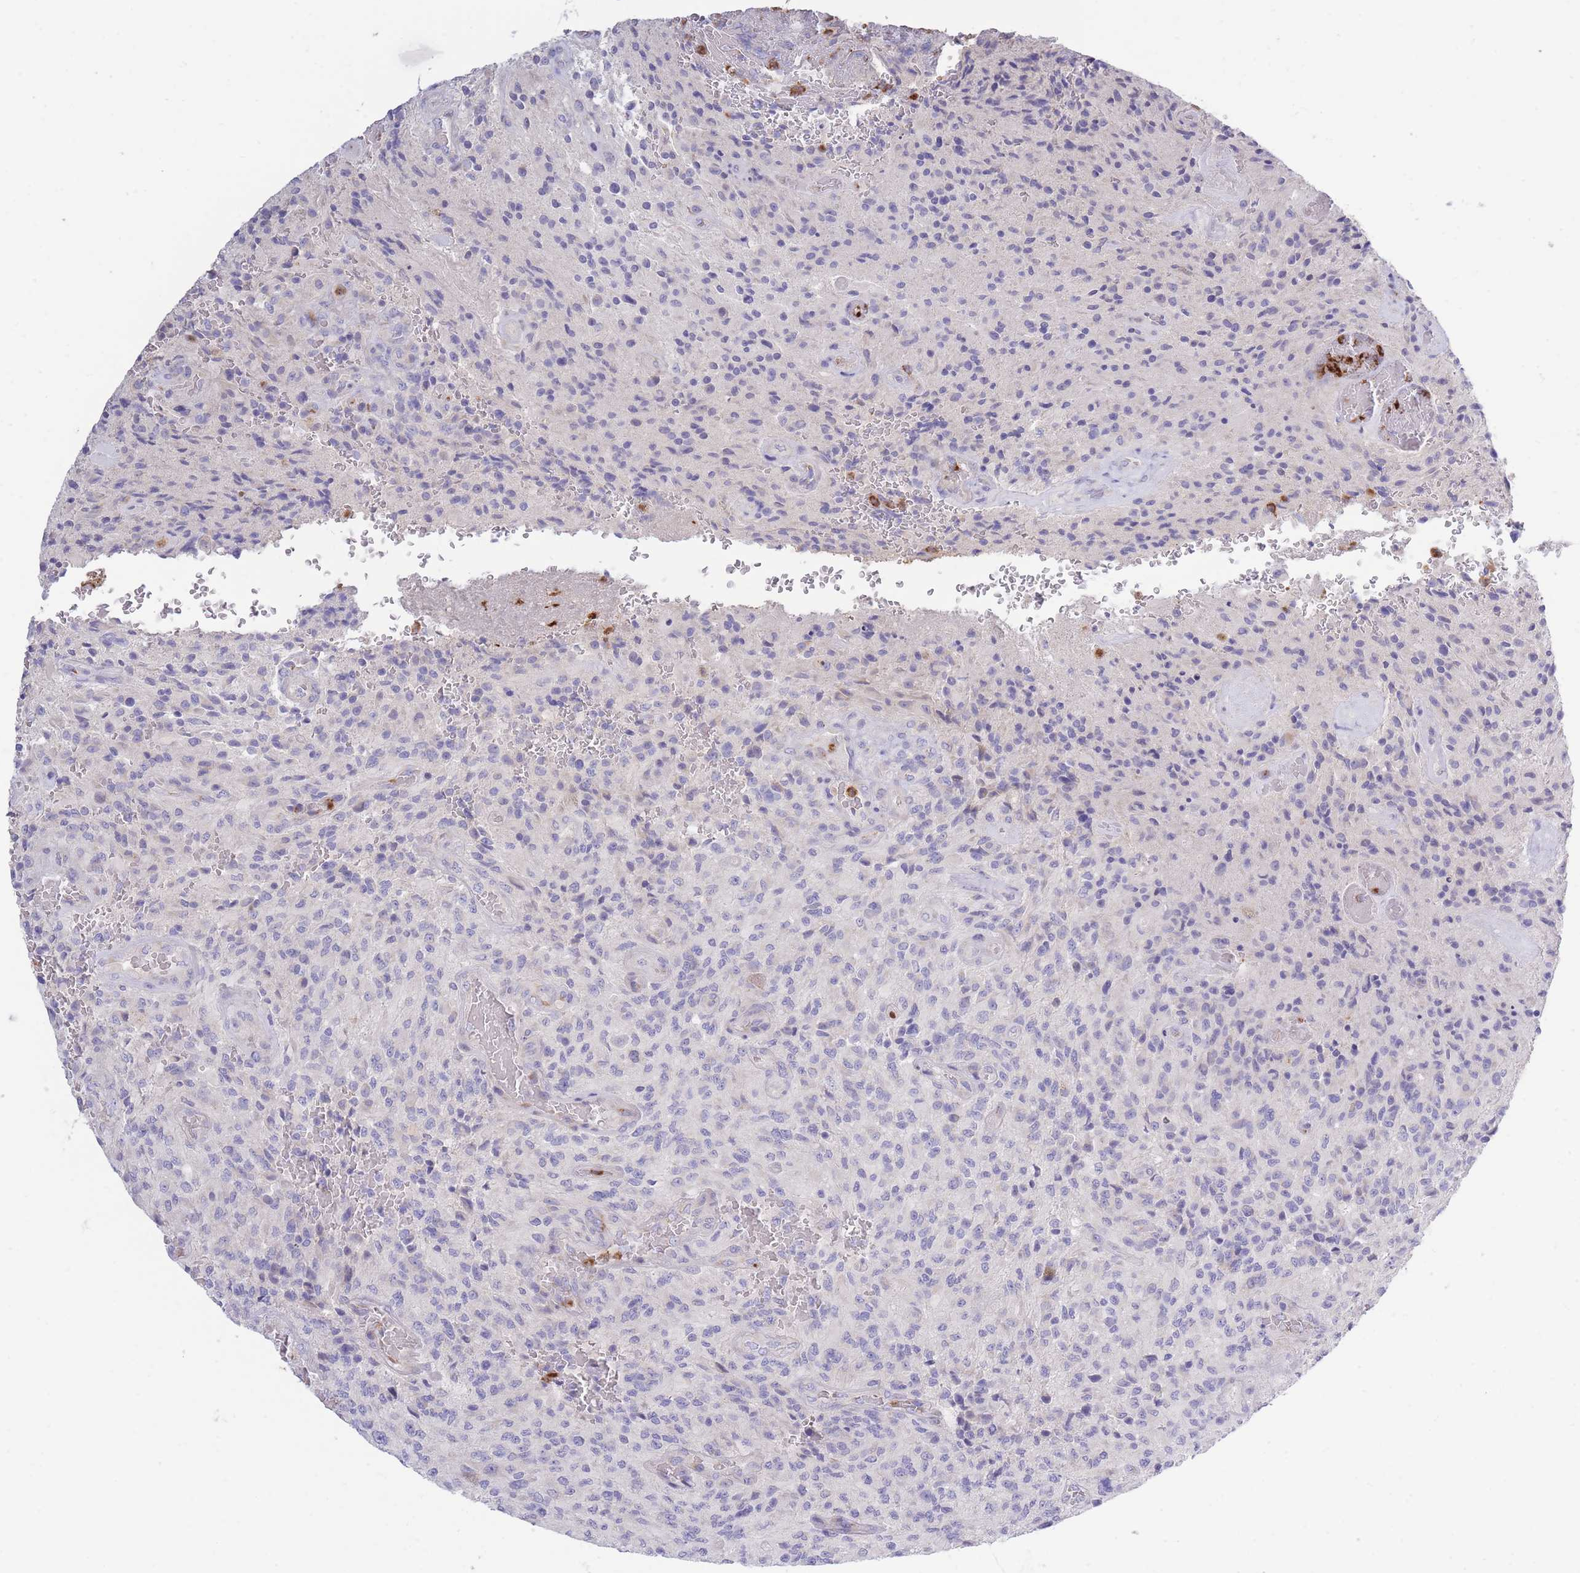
{"staining": {"intensity": "negative", "quantity": "none", "location": "none"}, "tissue": "glioma", "cell_type": "Tumor cells", "image_type": "cancer", "snomed": [{"axis": "morphology", "description": "Normal tissue, NOS"}, {"axis": "morphology", "description": "Glioma, malignant, High grade"}, {"axis": "topography", "description": "Cerebral cortex"}], "caption": "Histopathology image shows no protein staining in tumor cells of glioma tissue.", "gene": "CENPM", "patient": {"sex": "male", "age": 56}}